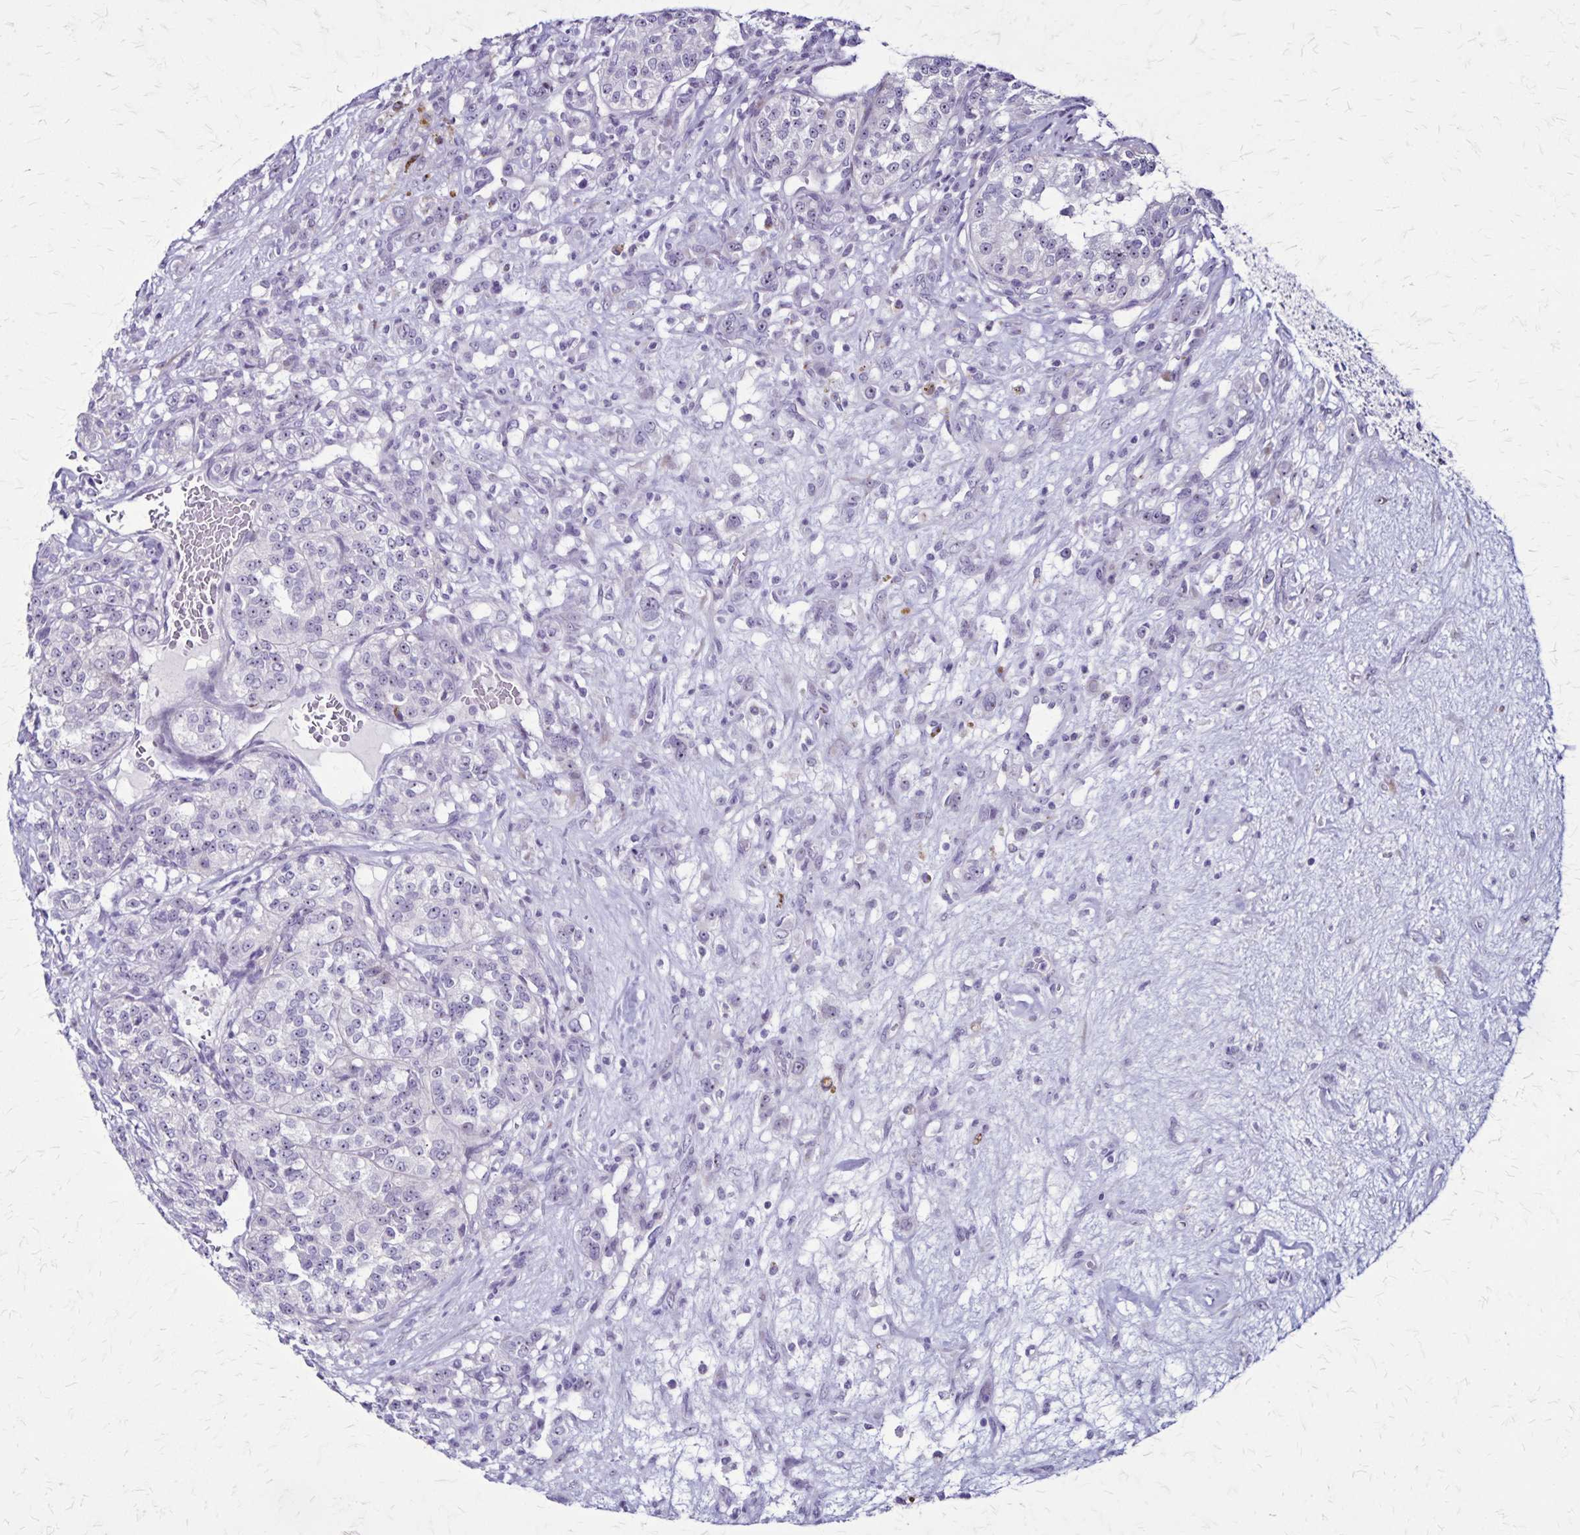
{"staining": {"intensity": "negative", "quantity": "none", "location": "none"}, "tissue": "renal cancer", "cell_type": "Tumor cells", "image_type": "cancer", "snomed": [{"axis": "morphology", "description": "Adenocarcinoma, NOS"}, {"axis": "topography", "description": "Kidney"}], "caption": "This is an IHC micrograph of human renal adenocarcinoma. There is no positivity in tumor cells.", "gene": "OR51B5", "patient": {"sex": "female", "age": 63}}